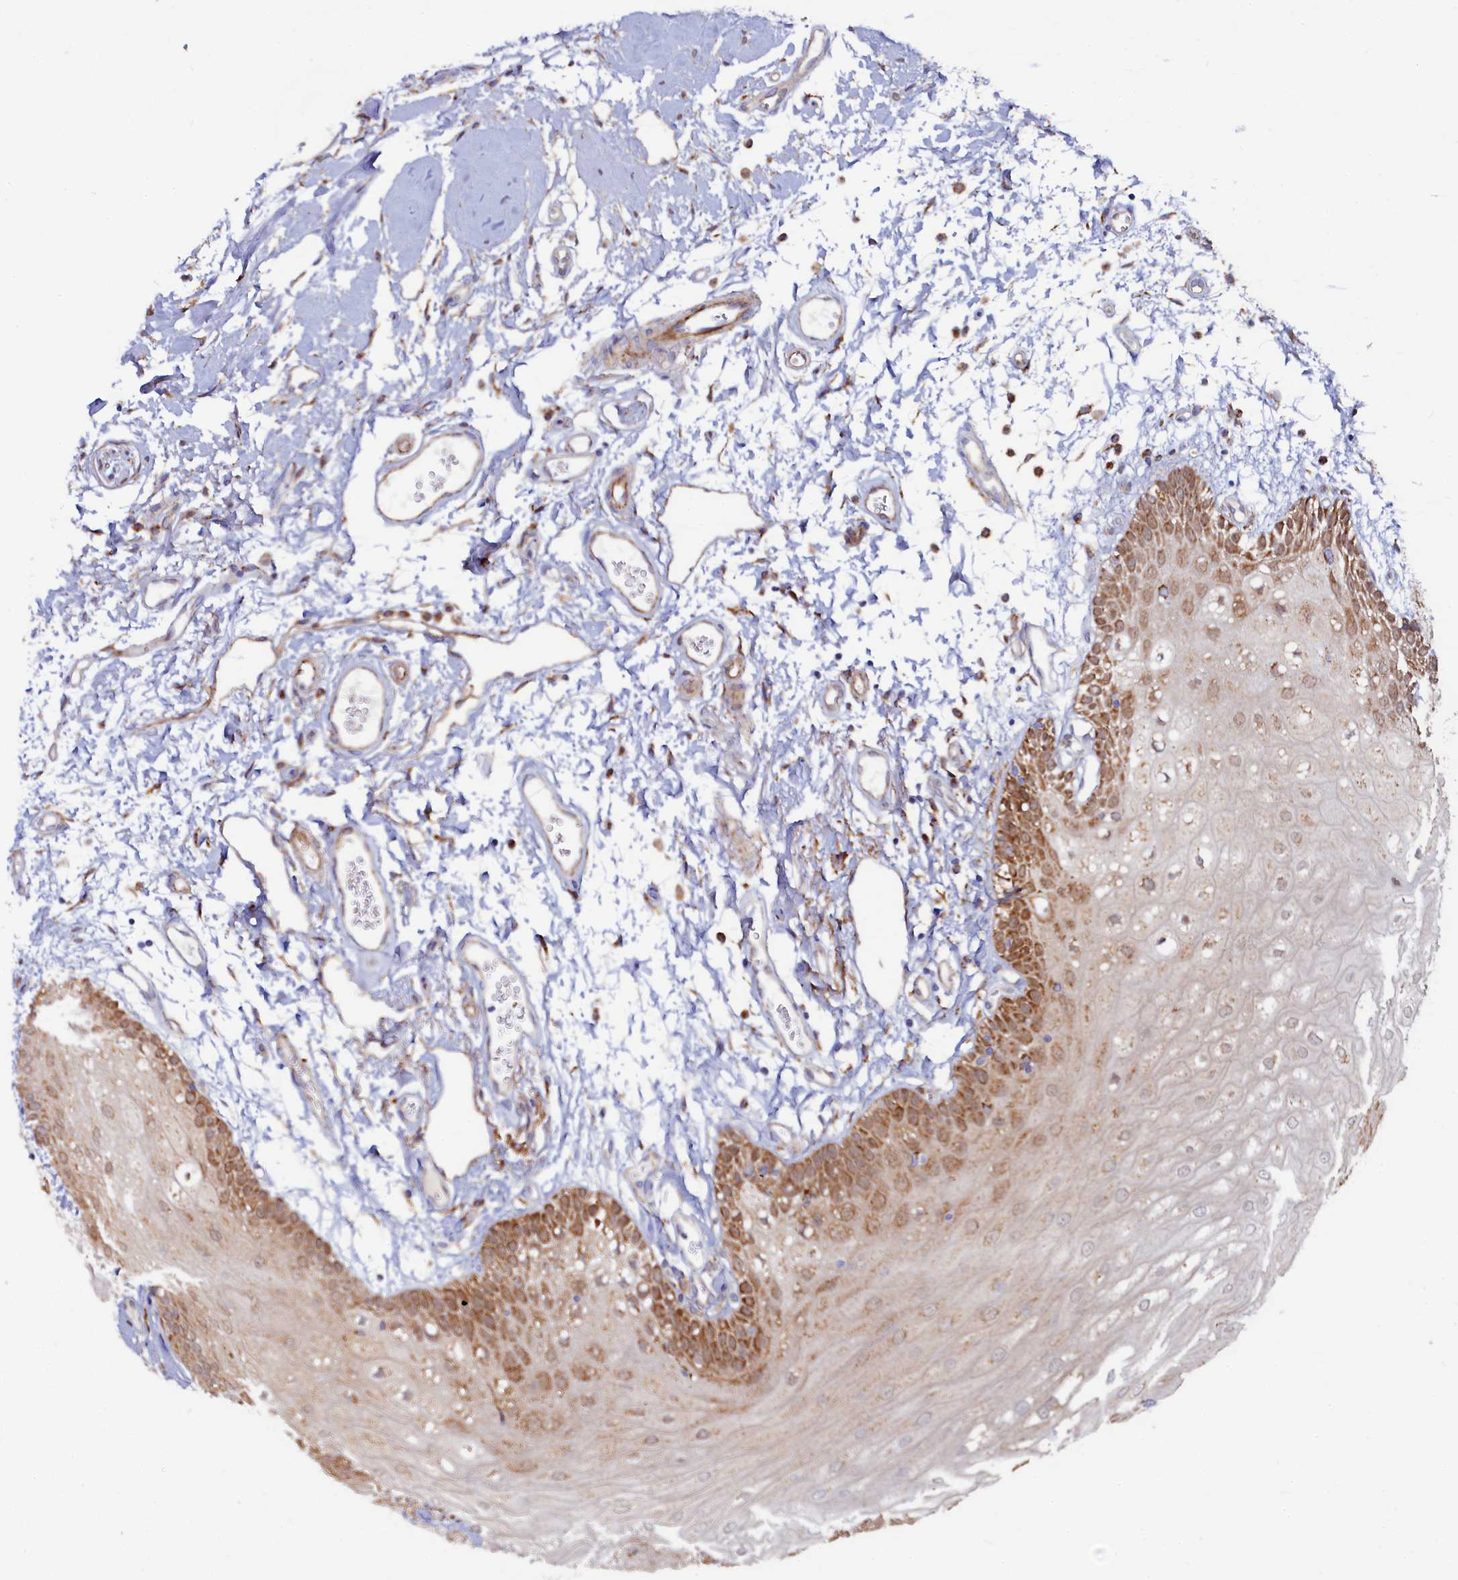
{"staining": {"intensity": "moderate", "quantity": ">75%", "location": "cytoplasmic/membranous"}, "tissue": "oral mucosa", "cell_type": "Squamous epithelial cells", "image_type": "normal", "snomed": [{"axis": "morphology", "description": "Normal tissue, NOS"}, {"axis": "topography", "description": "Oral tissue"}, {"axis": "topography", "description": "Tounge, NOS"}], "caption": "Protein staining of benign oral mucosa shows moderate cytoplasmic/membranous staining in approximately >75% of squamous epithelial cells. The staining was performed using DAB to visualize the protein expression in brown, while the nuclei were stained in blue with hematoxylin (Magnification: 20x).", "gene": "ASTE1", "patient": {"sex": "female", "age": 73}}